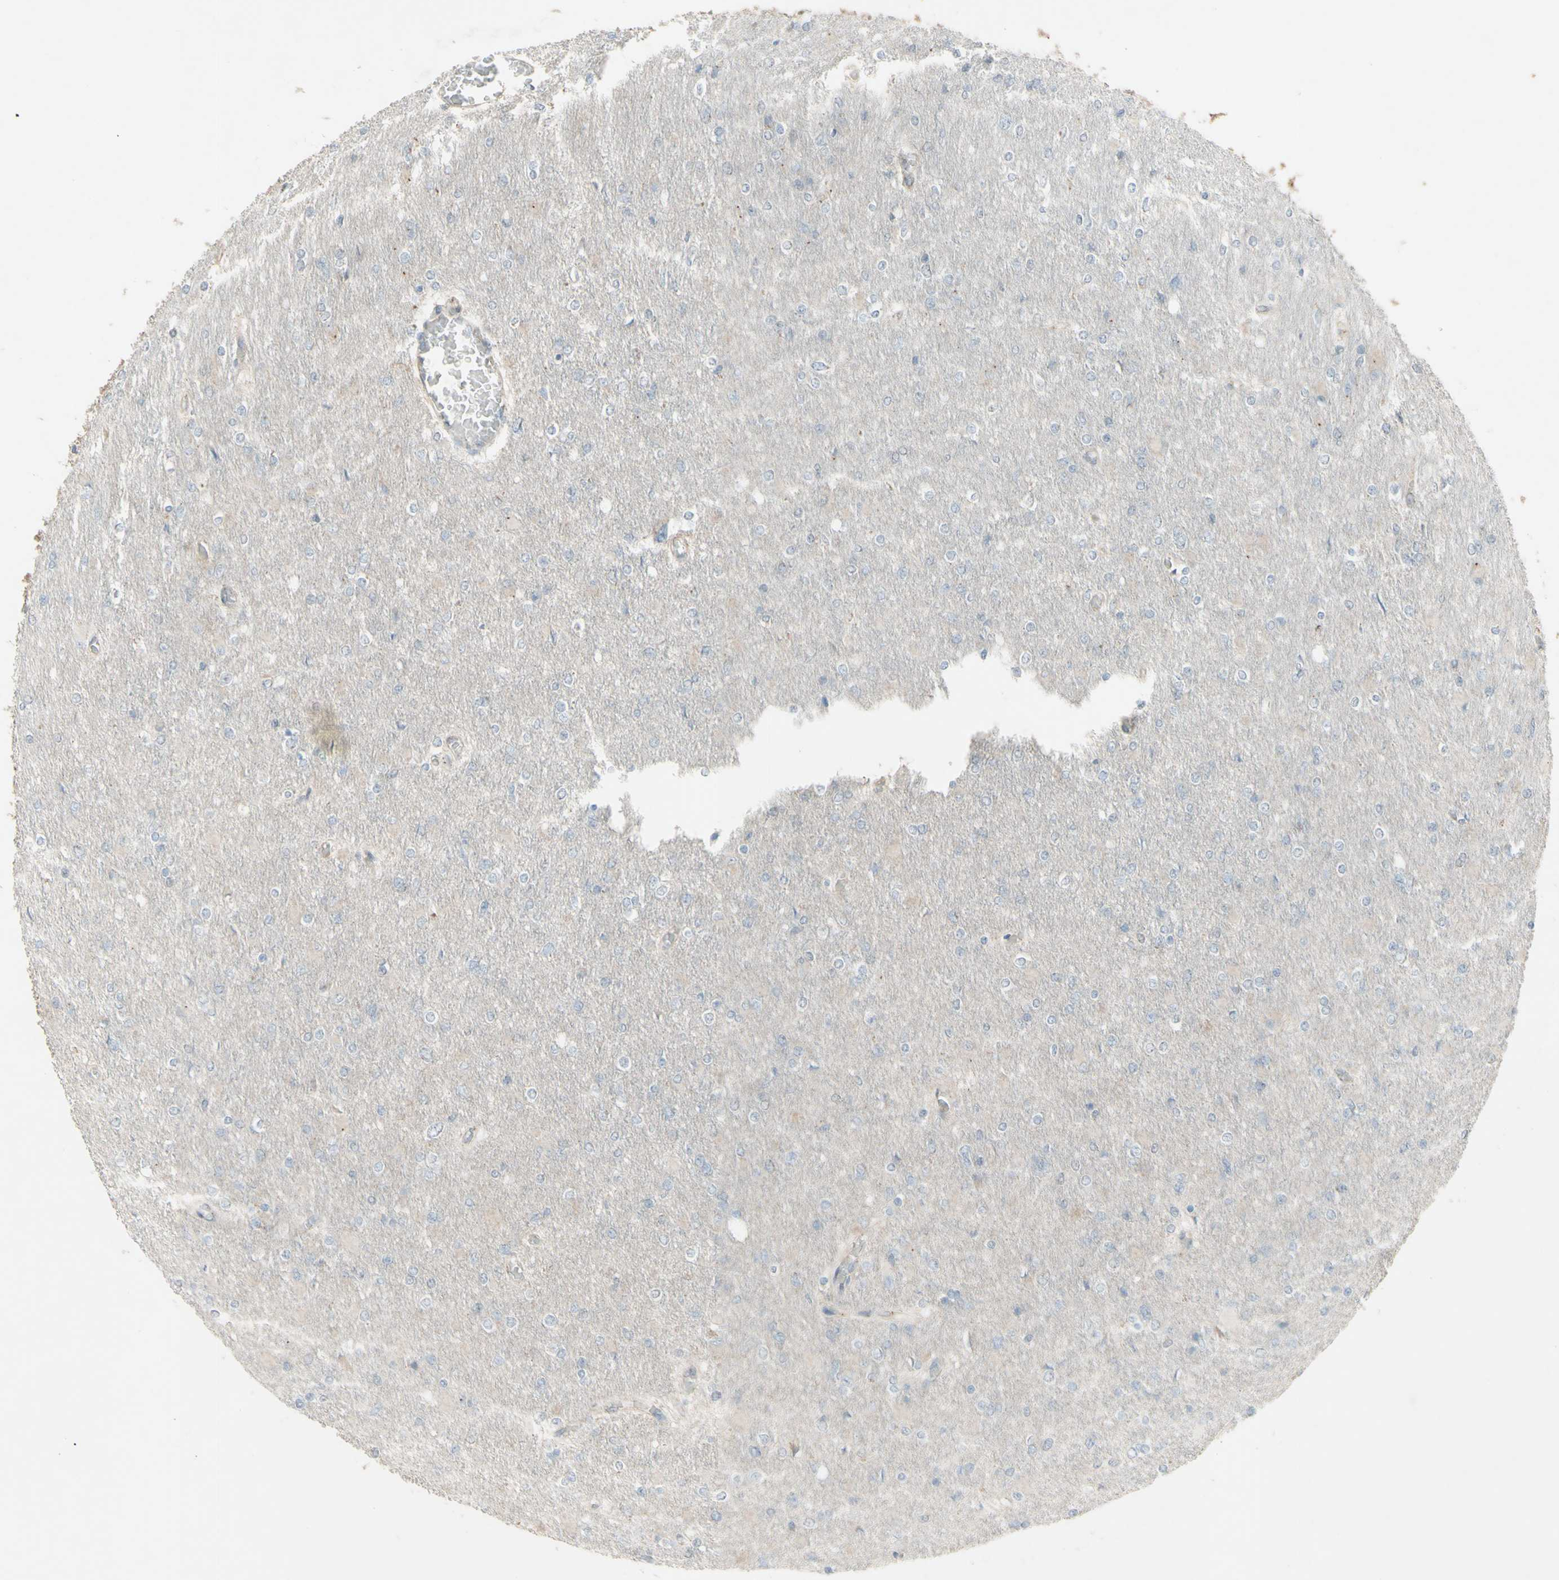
{"staining": {"intensity": "negative", "quantity": "none", "location": "none"}, "tissue": "glioma", "cell_type": "Tumor cells", "image_type": "cancer", "snomed": [{"axis": "morphology", "description": "Glioma, malignant, High grade"}, {"axis": "topography", "description": "Cerebral cortex"}], "caption": "Tumor cells are negative for brown protein staining in glioma. (DAB (3,3'-diaminobenzidine) IHC visualized using brightfield microscopy, high magnification).", "gene": "FXYD3", "patient": {"sex": "female", "age": 36}}